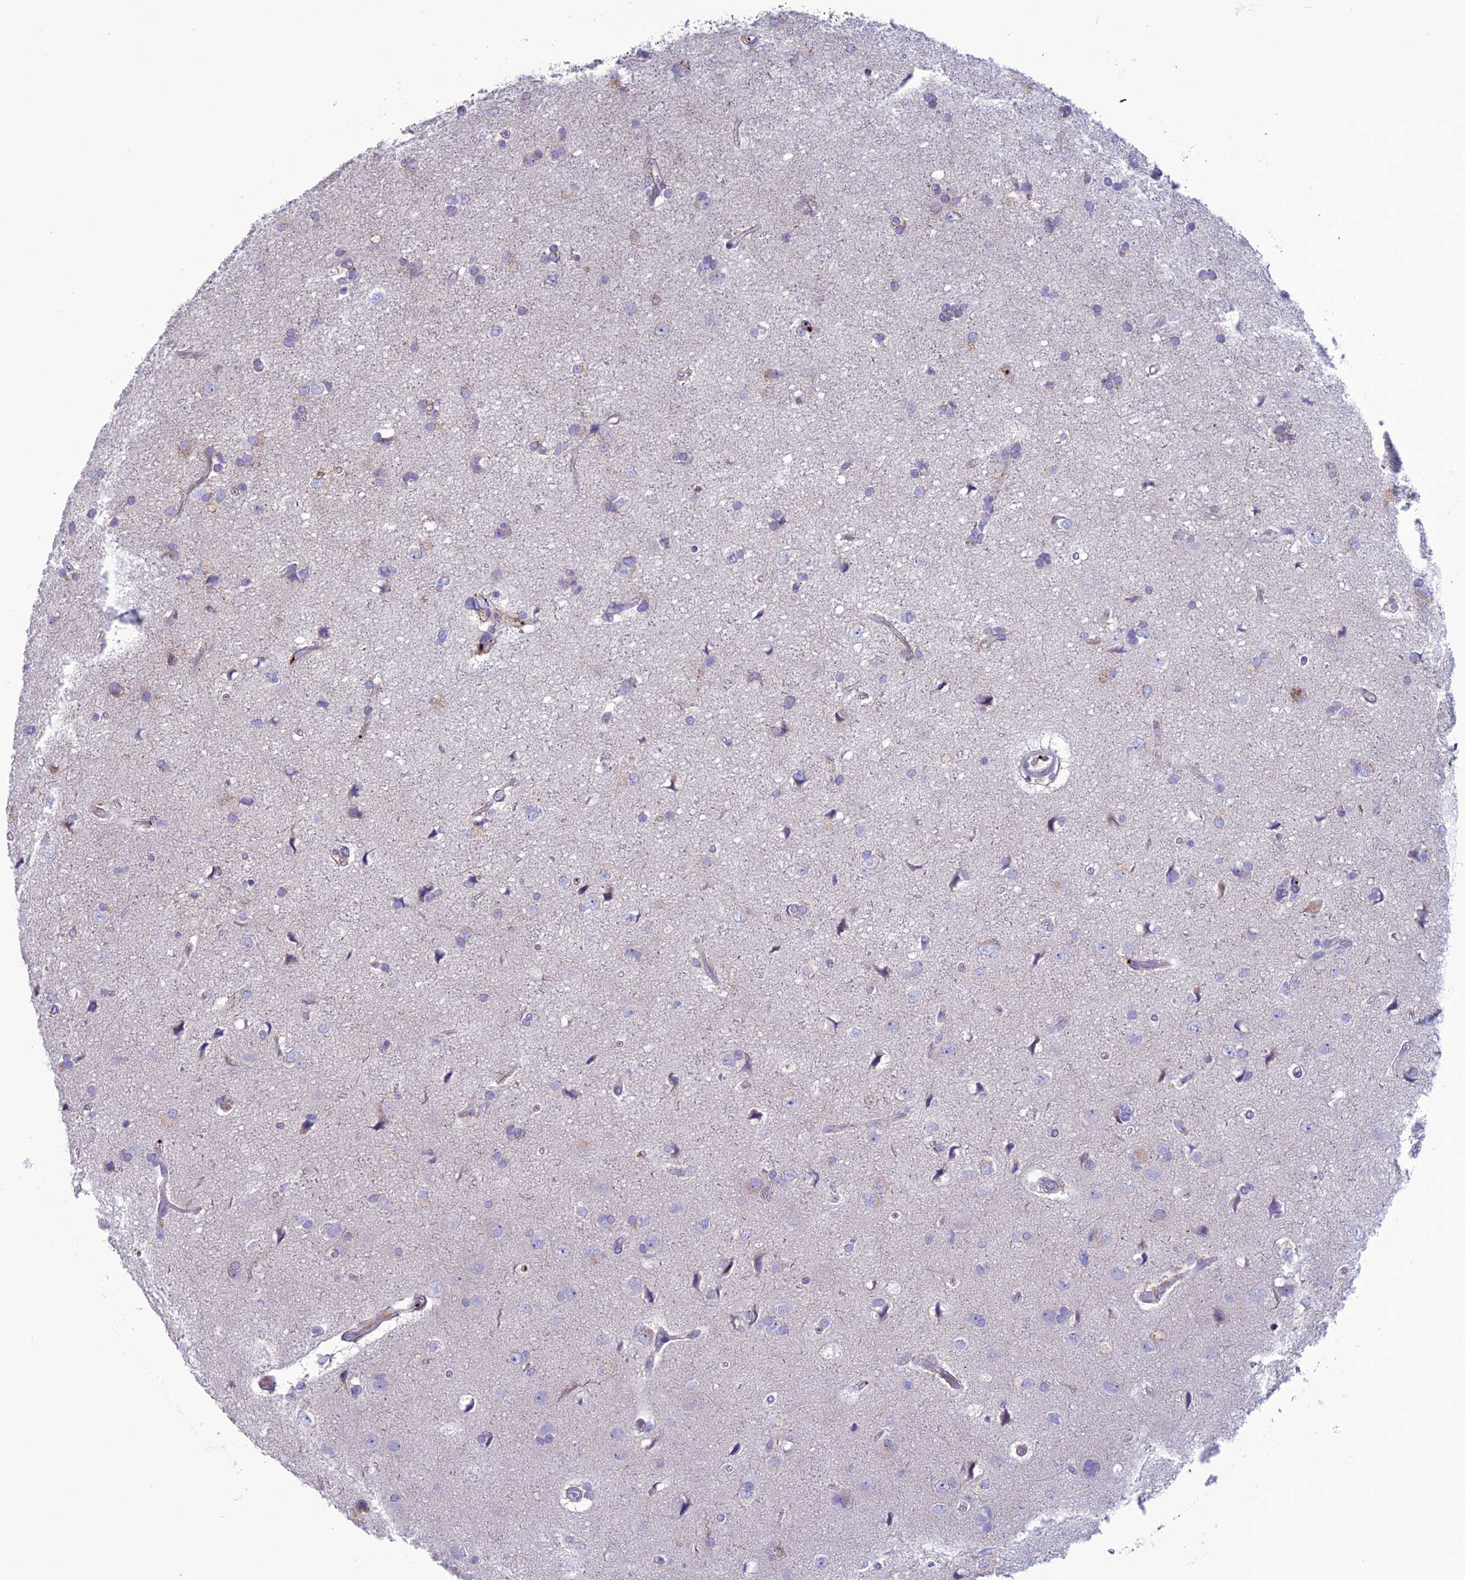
{"staining": {"intensity": "negative", "quantity": "none", "location": "none"}, "tissue": "glioma", "cell_type": "Tumor cells", "image_type": "cancer", "snomed": [{"axis": "morphology", "description": "Glioma, malignant, High grade"}, {"axis": "topography", "description": "Brain"}], "caption": "This is a micrograph of immunohistochemistry (IHC) staining of high-grade glioma (malignant), which shows no staining in tumor cells. (Stains: DAB immunohistochemistry (IHC) with hematoxylin counter stain, Microscopy: brightfield microscopy at high magnification).", "gene": "C21orf140", "patient": {"sex": "male", "age": 77}}